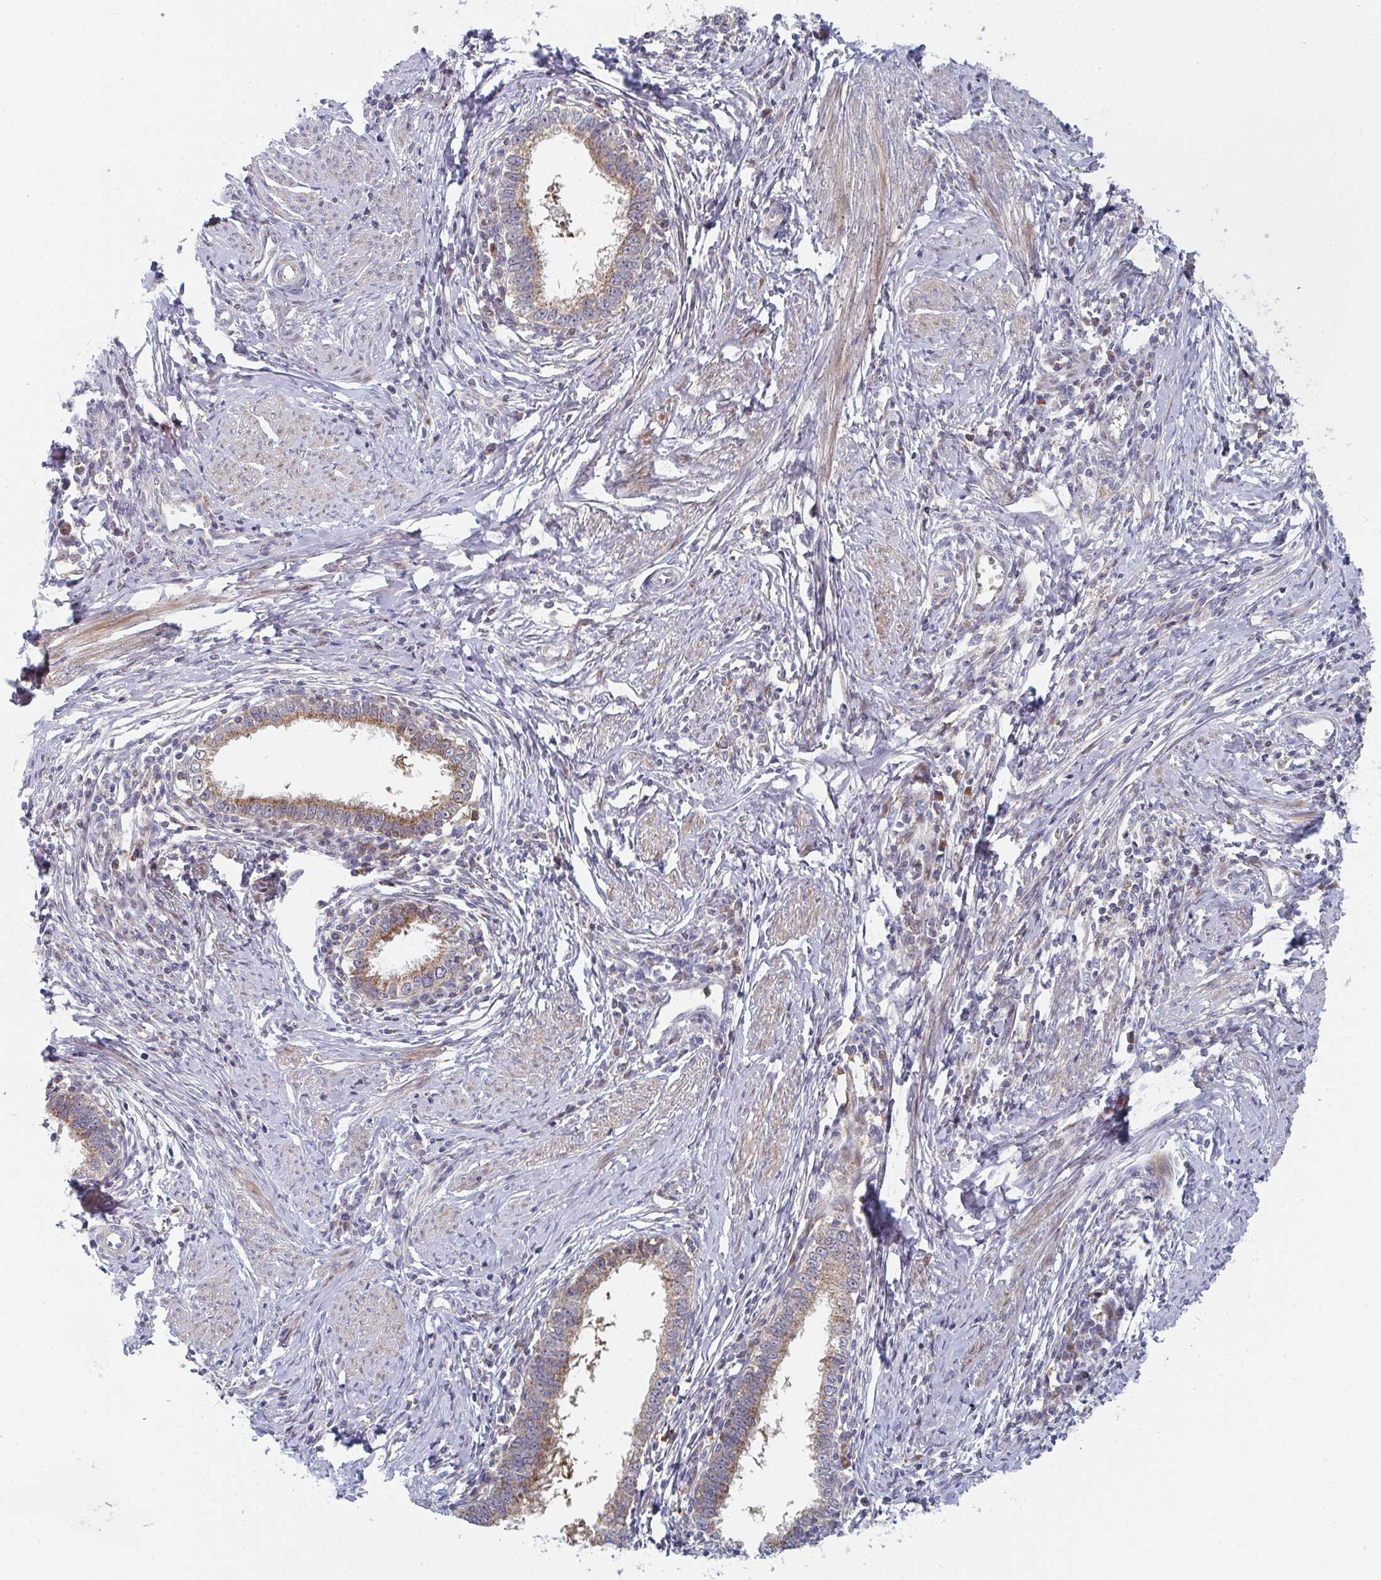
{"staining": {"intensity": "moderate", "quantity": ">75%", "location": "cytoplasmic/membranous"}, "tissue": "cervical cancer", "cell_type": "Tumor cells", "image_type": "cancer", "snomed": [{"axis": "morphology", "description": "Adenocarcinoma, NOS"}, {"axis": "topography", "description": "Cervix"}], "caption": "Protein staining by immunohistochemistry (IHC) exhibits moderate cytoplasmic/membranous expression in about >75% of tumor cells in cervical adenocarcinoma. (DAB (3,3'-diaminobenzidine) = brown stain, brightfield microscopy at high magnification).", "gene": "ZNF644", "patient": {"sex": "female", "age": 36}}